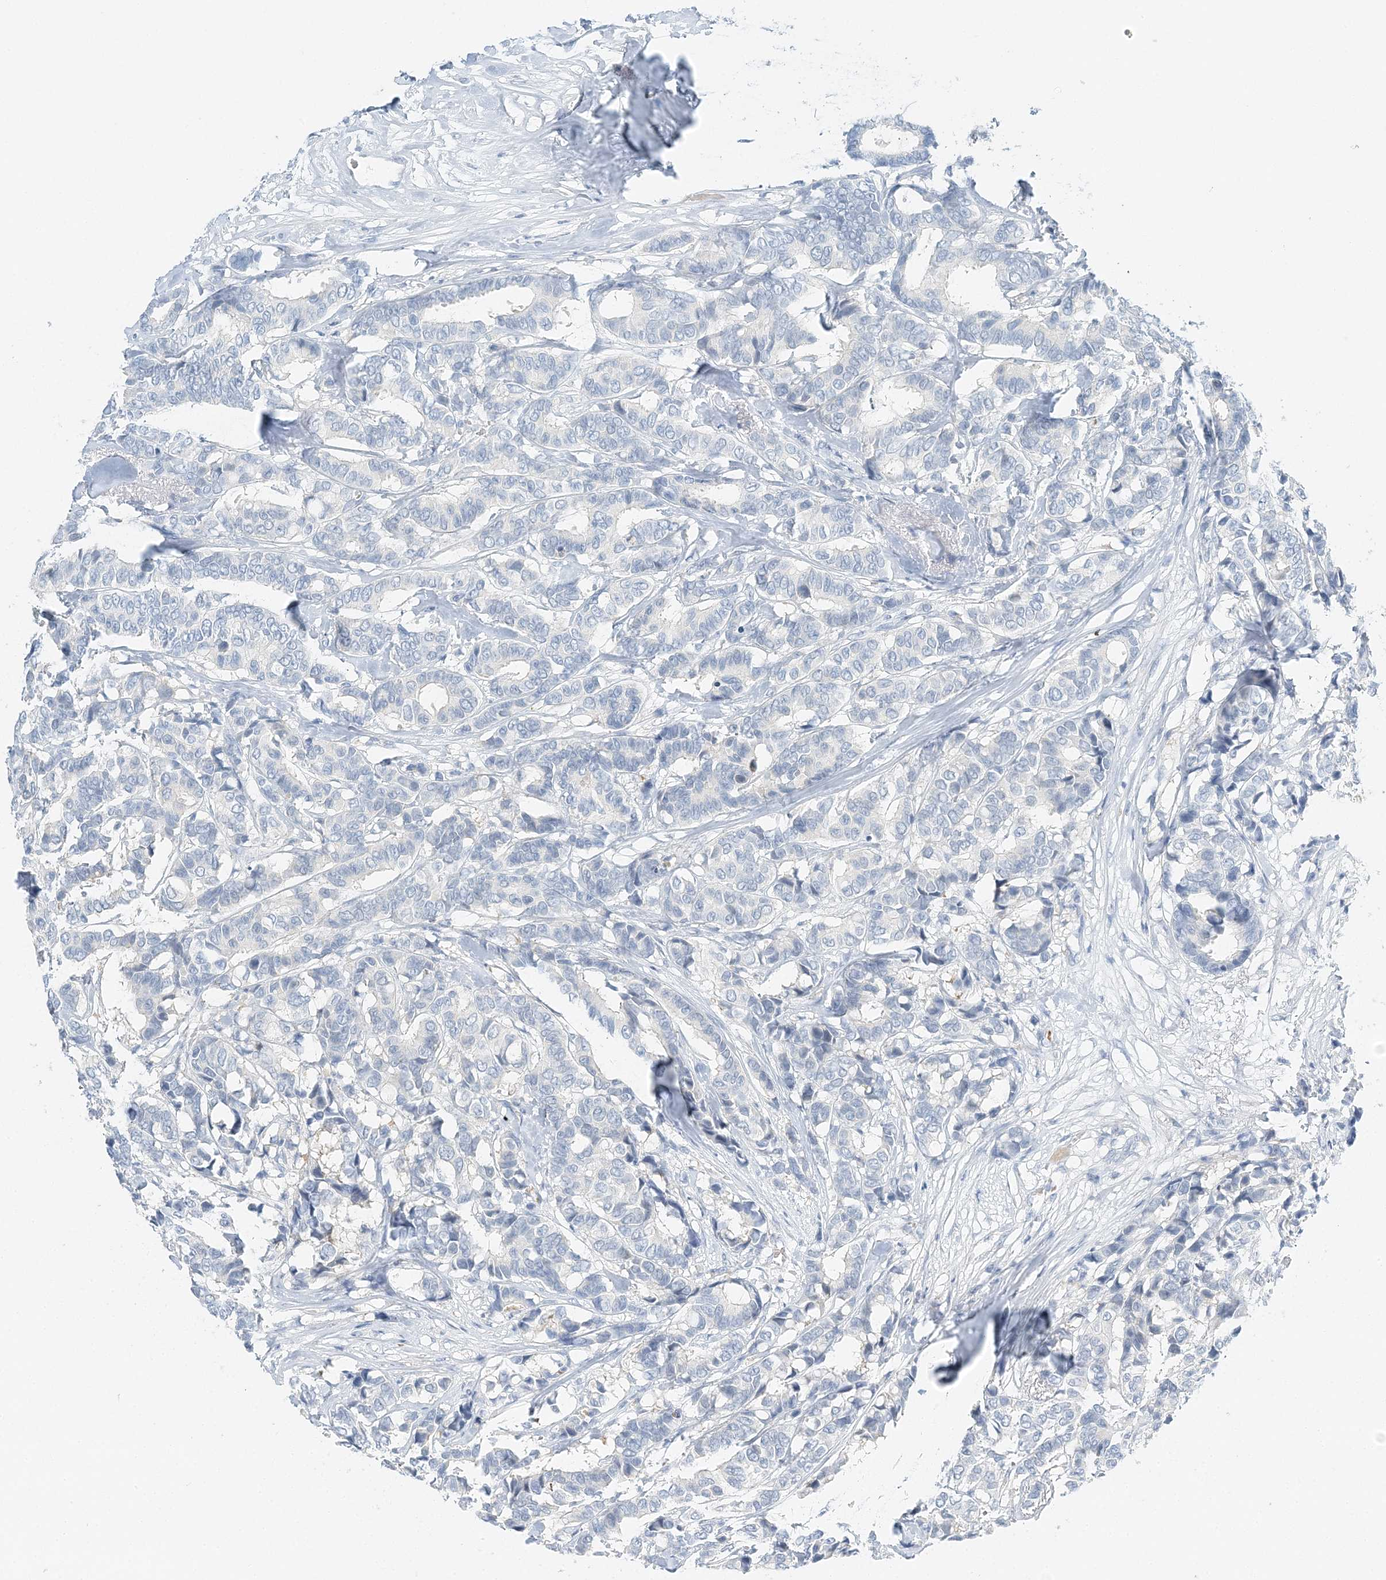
{"staining": {"intensity": "negative", "quantity": "none", "location": "none"}, "tissue": "breast cancer", "cell_type": "Tumor cells", "image_type": "cancer", "snomed": [{"axis": "morphology", "description": "Duct carcinoma"}, {"axis": "topography", "description": "Breast"}], "caption": "This histopathology image is of breast infiltrating ductal carcinoma stained with IHC to label a protein in brown with the nuclei are counter-stained blue. There is no staining in tumor cells. (Stains: DAB (3,3'-diaminobenzidine) immunohistochemistry (IHC) with hematoxylin counter stain, Microscopy: brightfield microscopy at high magnification).", "gene": "VILL", "patient": {"sex": "female", "age": 87}}